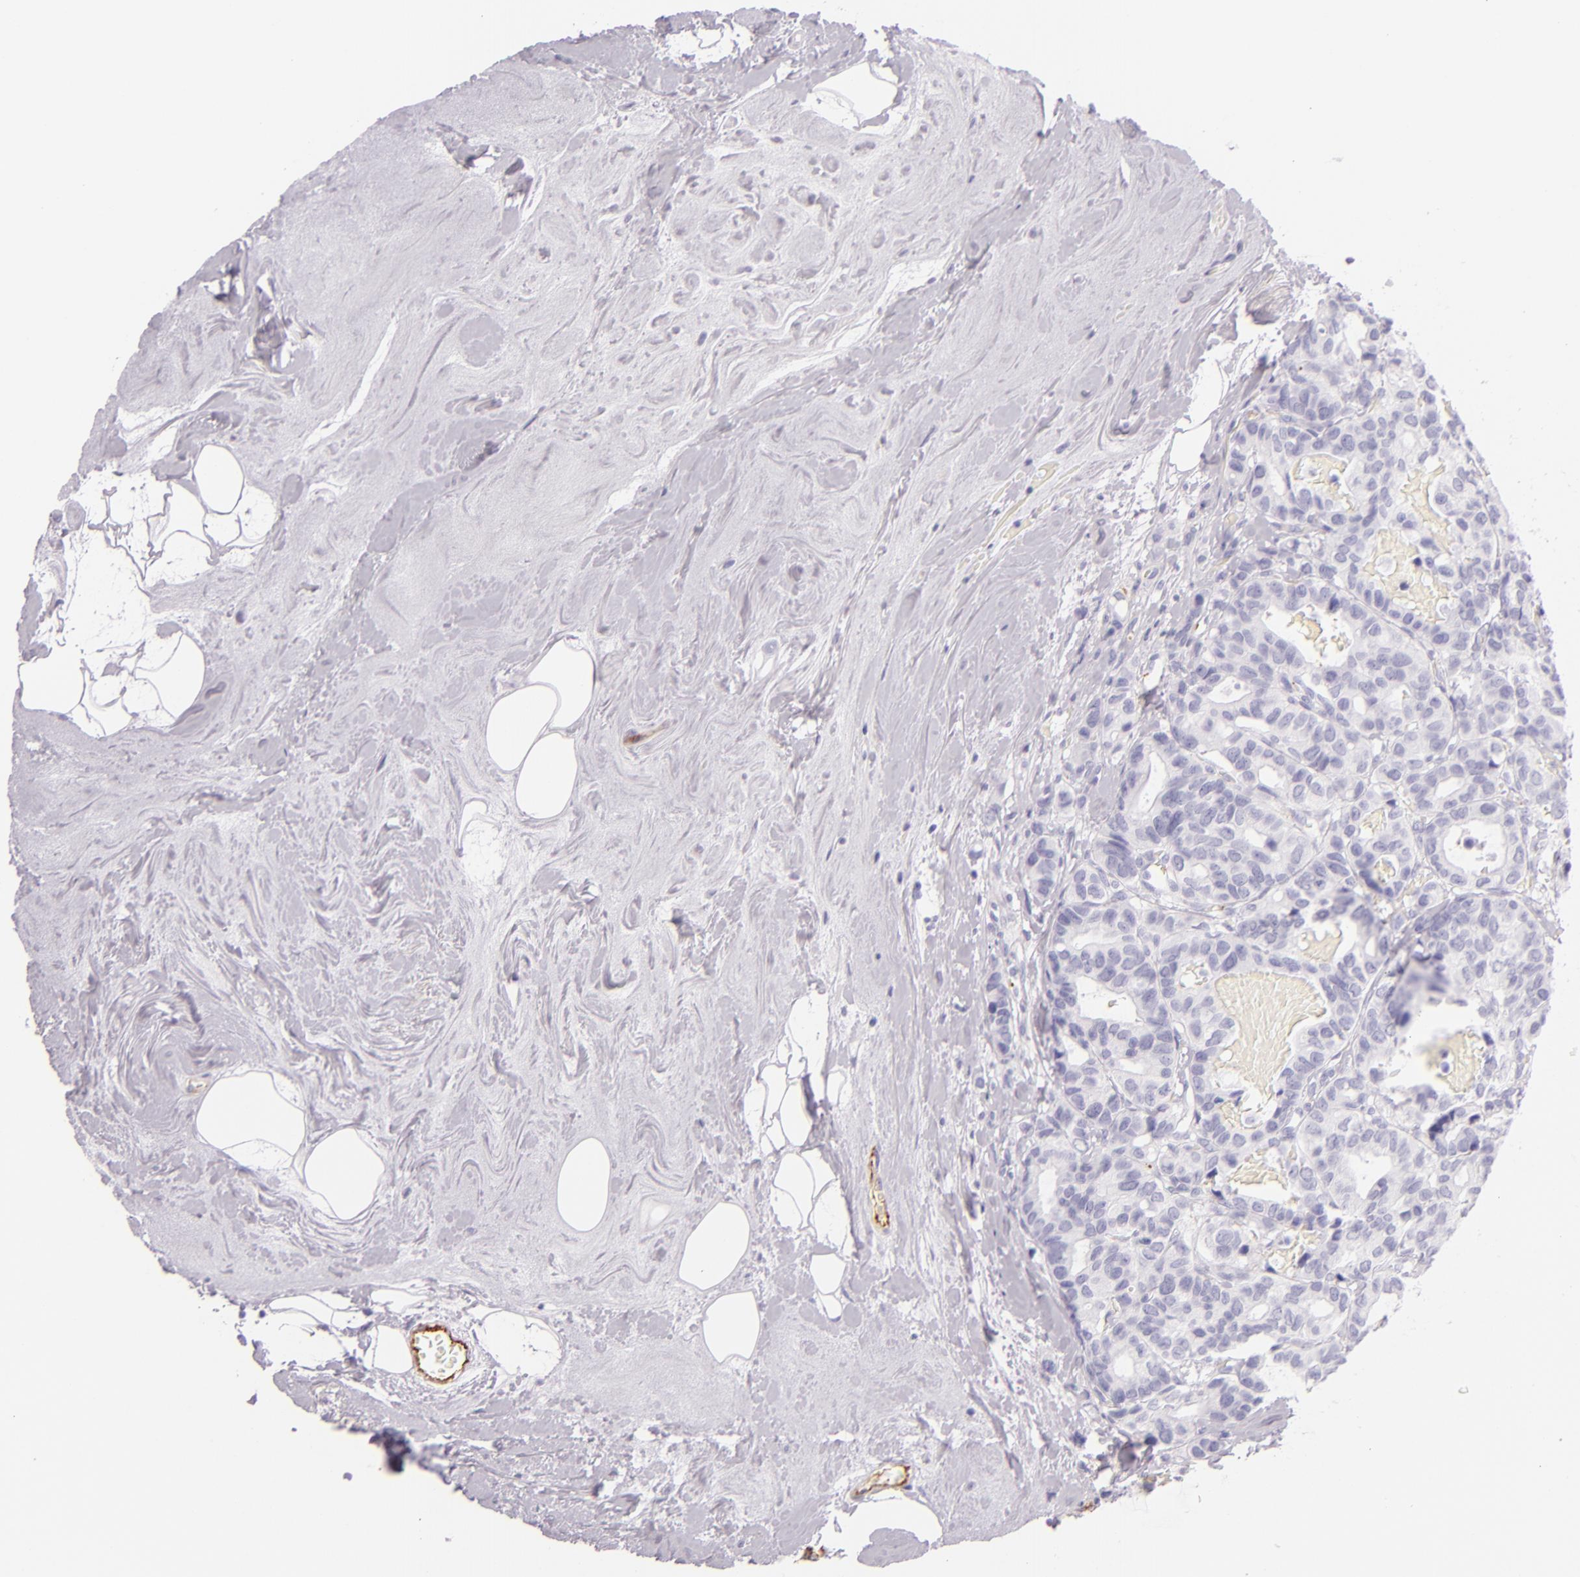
{"staining": {"intensity": "negative", "quantity": "none", "location": "none"}, "tissue": "breast cancer", "cell_type": "Tumor cells", "image_type": "cancer", "snomed": [{"axis": "morphology", "description": "Duct carcinoma"}, {"axis": "topography", "description": "Breast"}], "caption": "Tumor cells show no significant staining in breast intraductal carcinoma.", "gene": "SELP", "patient": {"sex": "female", "age": 69}}